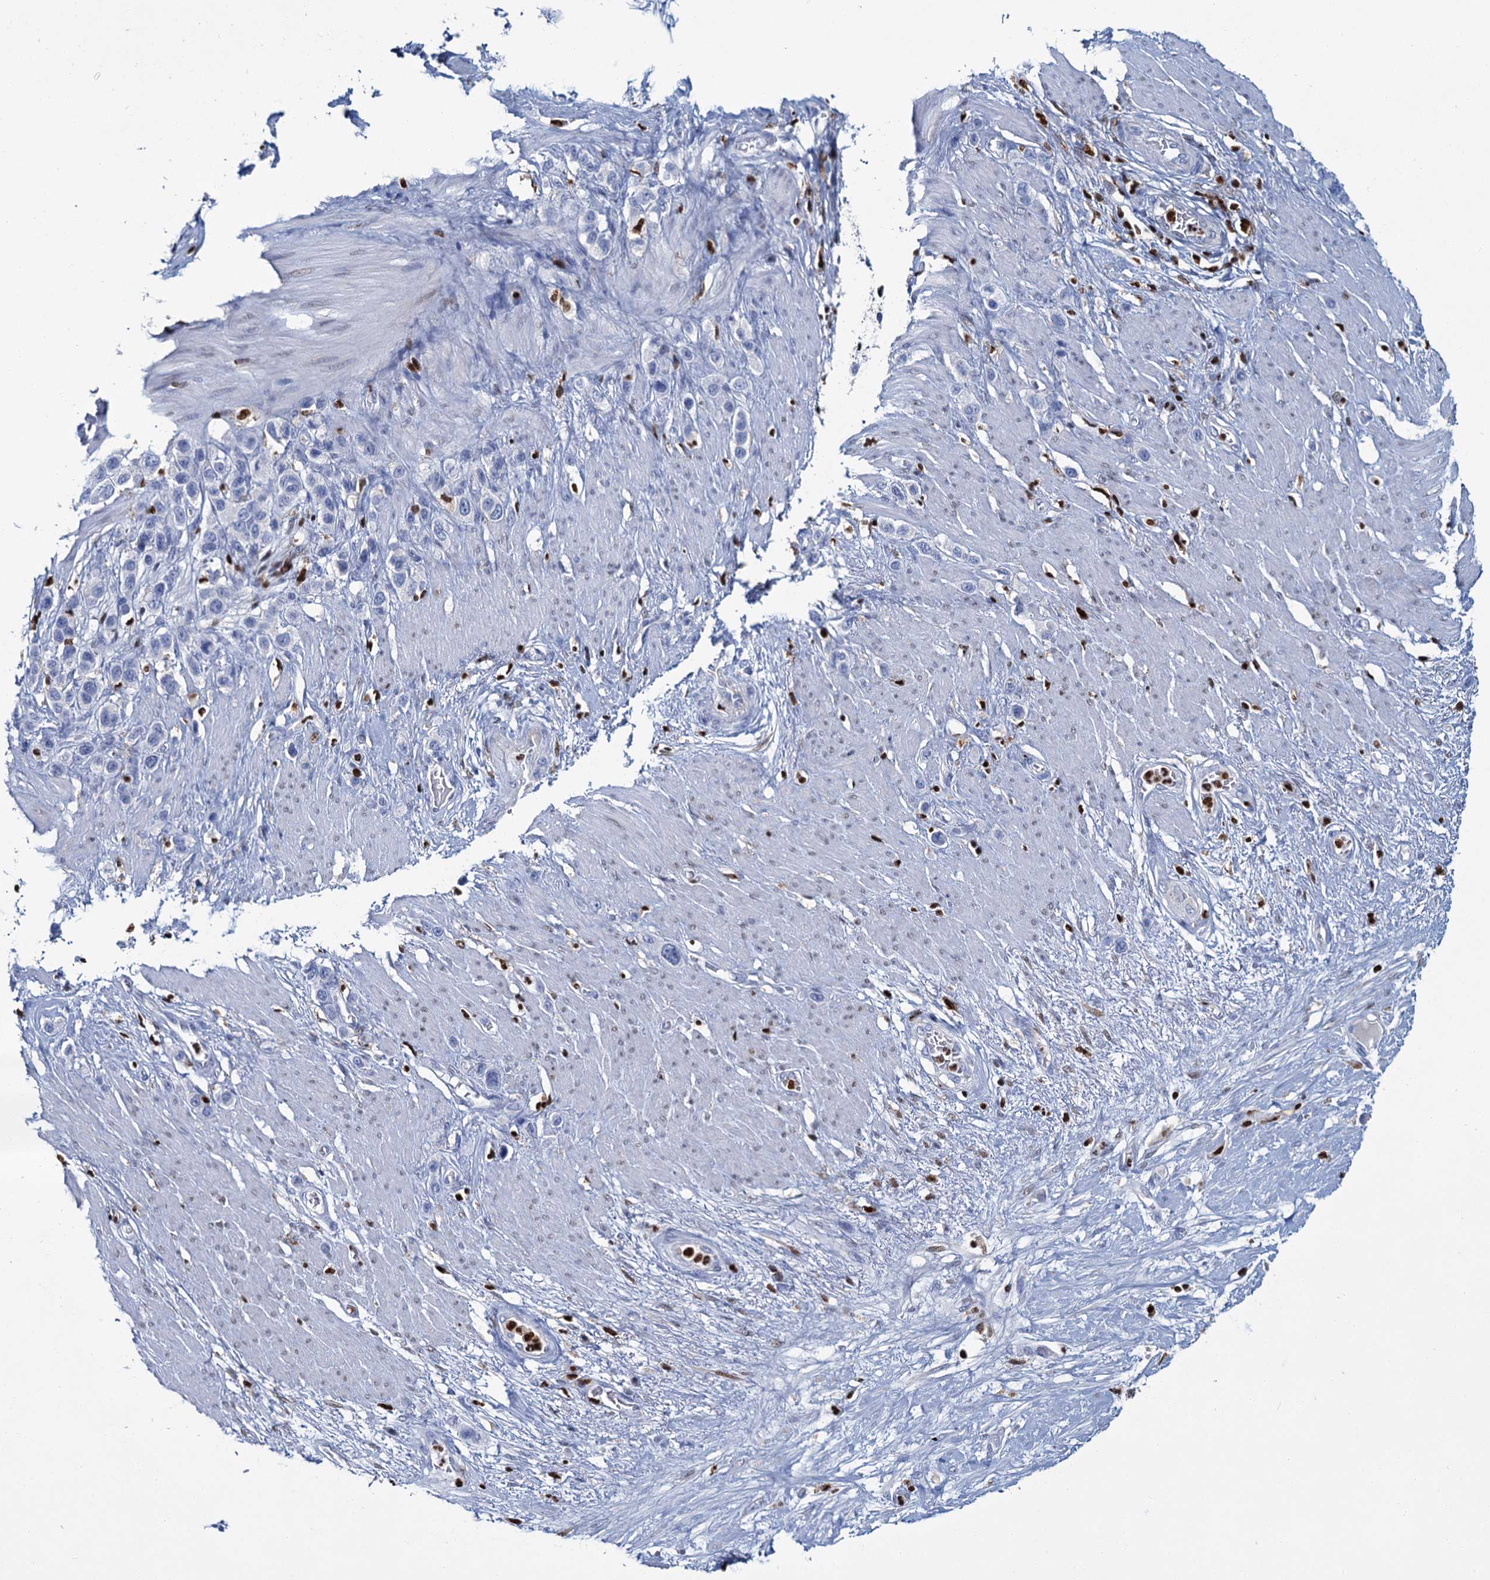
{"staining": {"intensity": "negative", "quantity": "none", "location": "none"}, "tissue": "stomach cancer", "cell_type": "Tumor cells", "image_type": "cancer", "snomed": [{"axis": "morphology", "description": "Adenocarcinoma, NOS"}, {"axis": "morphology", "description": "Adenocarcinoma, High grade"}, {"axis": "topography", "description": "Stomach, upper"}, {"axis": "topography", "description": "Stomach, lower"}], "caption": "This is an immunohistochemistry (IHC) histopathology image of human adenocarcinoma (stomach). There is no expression in tumor cells.", "gene": "CELF2", "patient": {"sex": "female", "age": 65}}